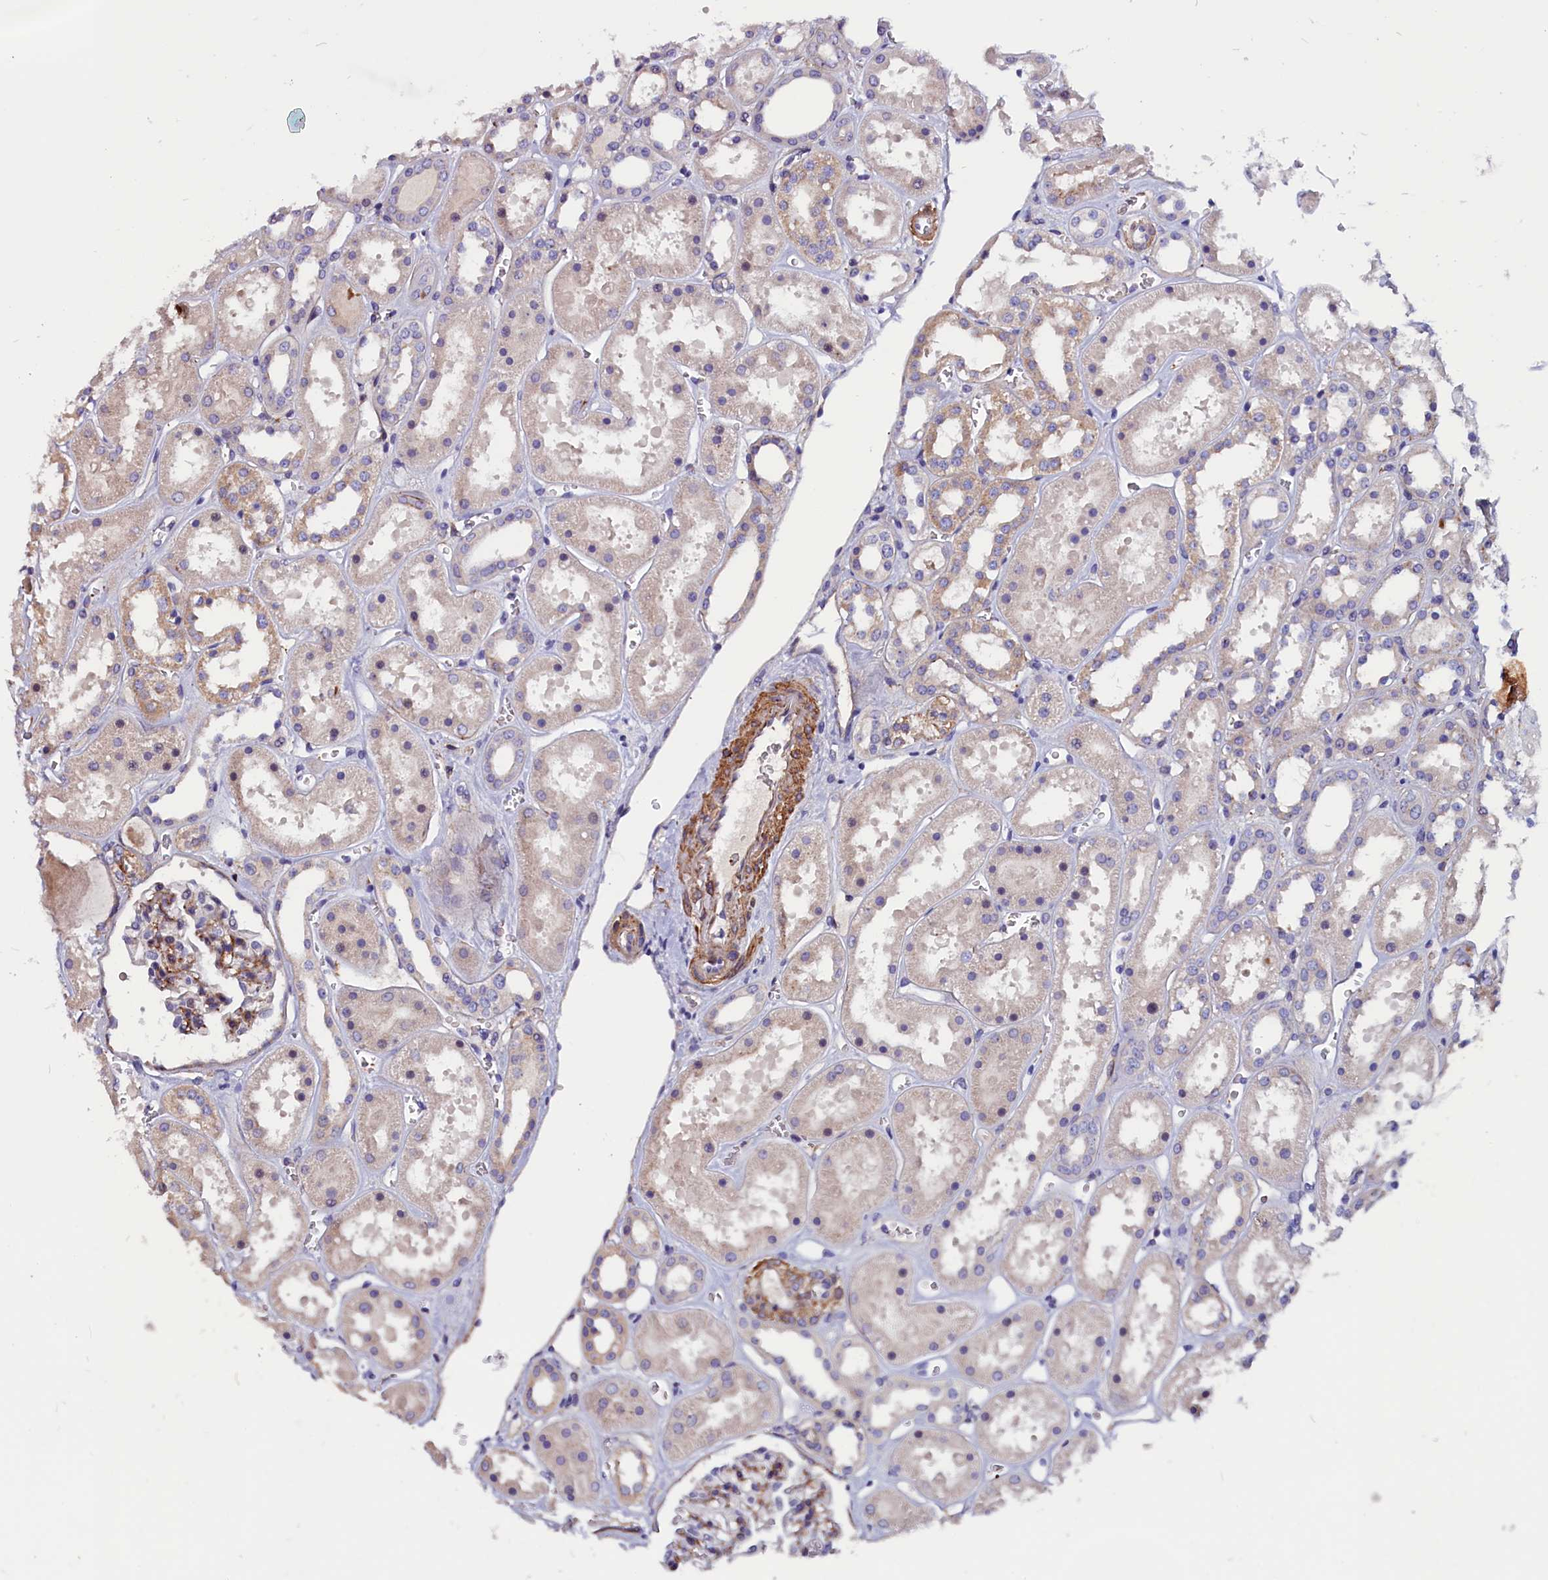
{"staining": {"intensity": "moderate", "quantity": "<25%", "location": "cytoplasmic/membranous"}, "tissue": "kidney", "cell_type": "Cells in glomeruli", "image_type": "normal", "snomed": [{"axis": "morphology", "description": "Normal tissue, NOS"}, {"axis": "topography", "description": "Kidney"}], "caption": "The photomicrograph displays a brown stain indicating the presence of a protein in the cytoplasmic/membranous of cells in glomeruli in kidney. (brown staining indicates protein expression, while blue staining denotes nuclei).", "gene": "ZNF749", "patient": {"sex": "female", "age": 41}}